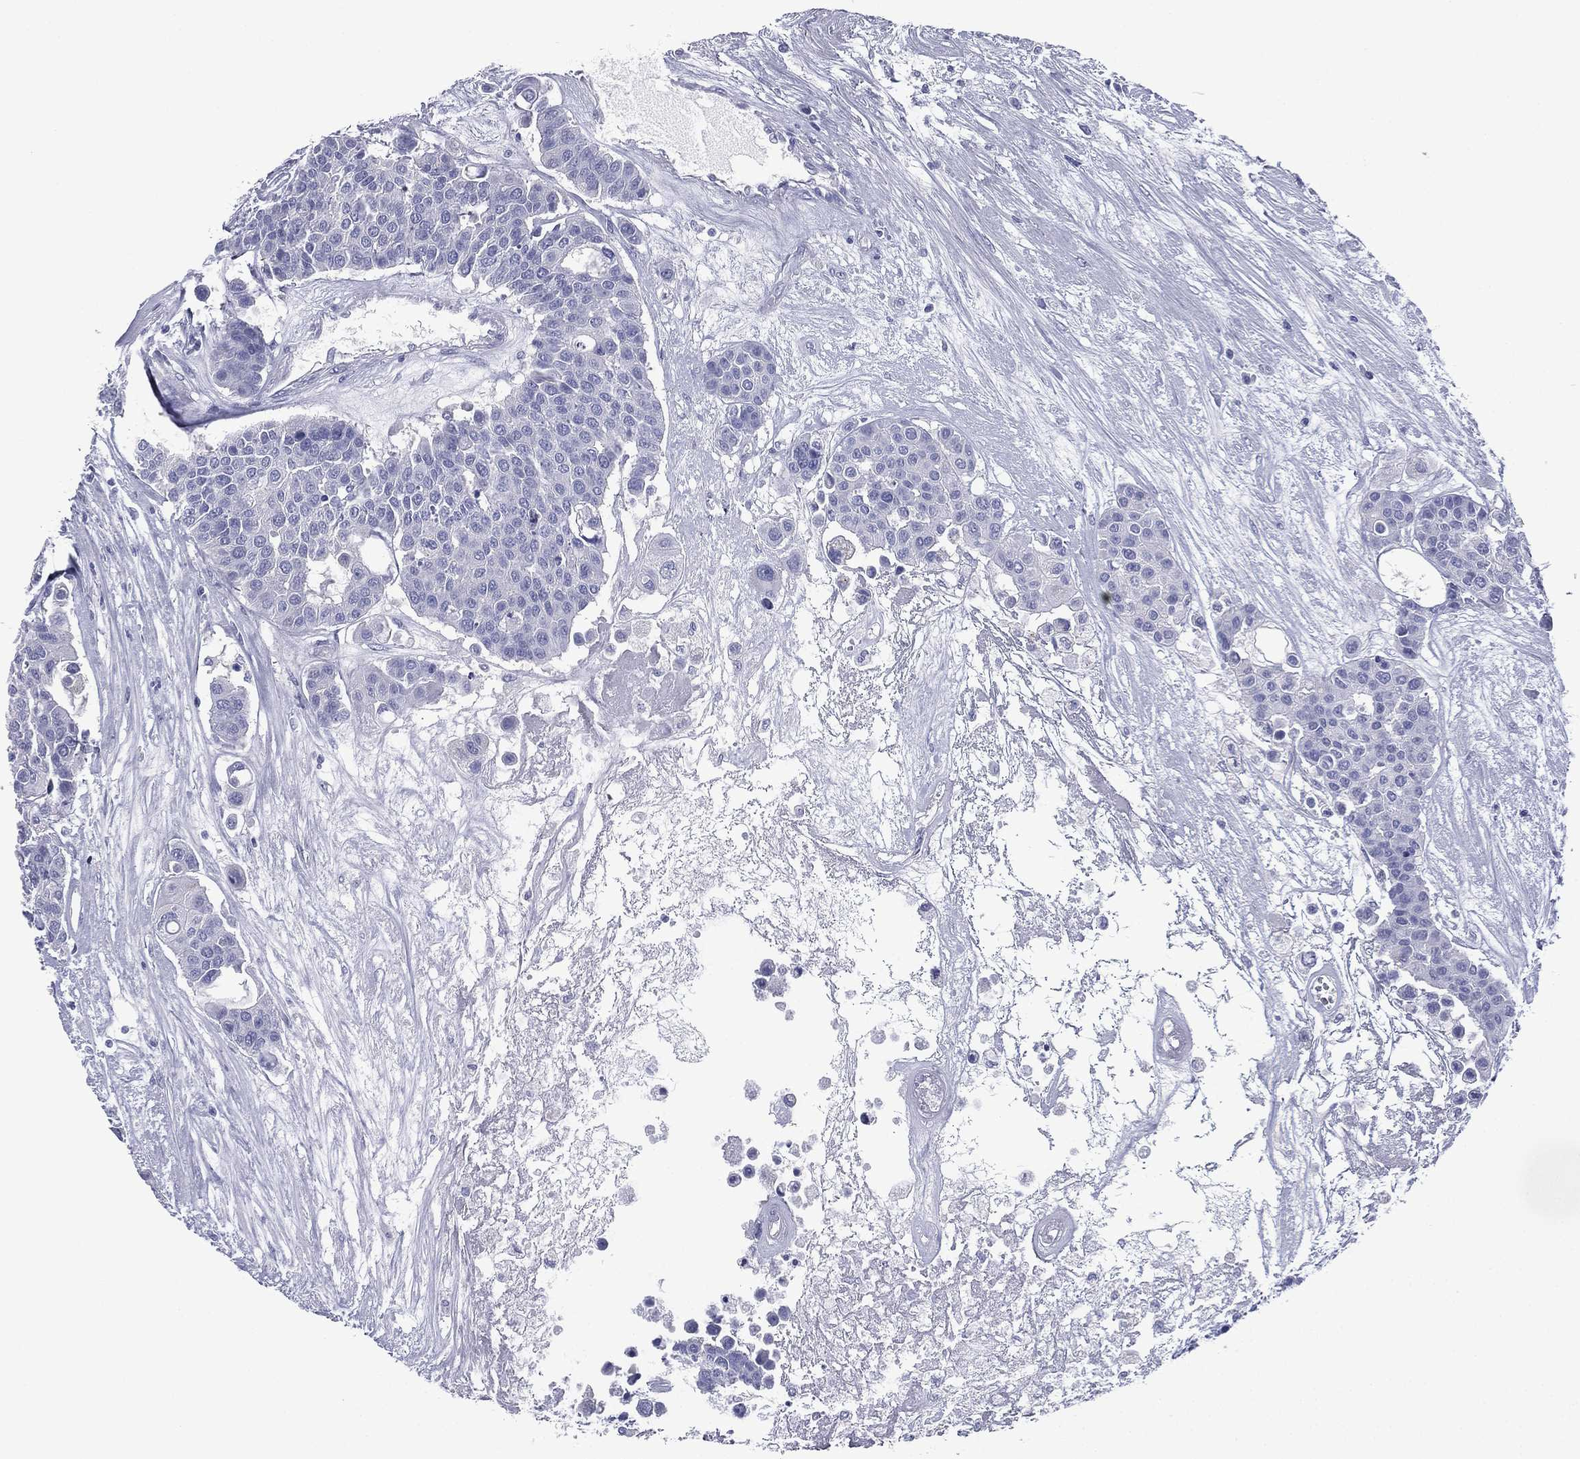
{"staining": {"intensity": "negative", "quantity": "none", "location": "none"}, "tissue": "carcinoid", "cell_type": "Tumor cells", "image_type": "cancer", "snomed": [{"axis": "morphology", "description": "Carcinoid, malignant, NOS"}, {"axis": "topography", "description": "Colon"}], "caption": "Immunohistochemistry micrograph of carcinoid (malignant) stained for a protein (brown), which displays no positivity in tumor cells.", "gene": "FCER2", "patient": {"sex": "male", "age": 81}}